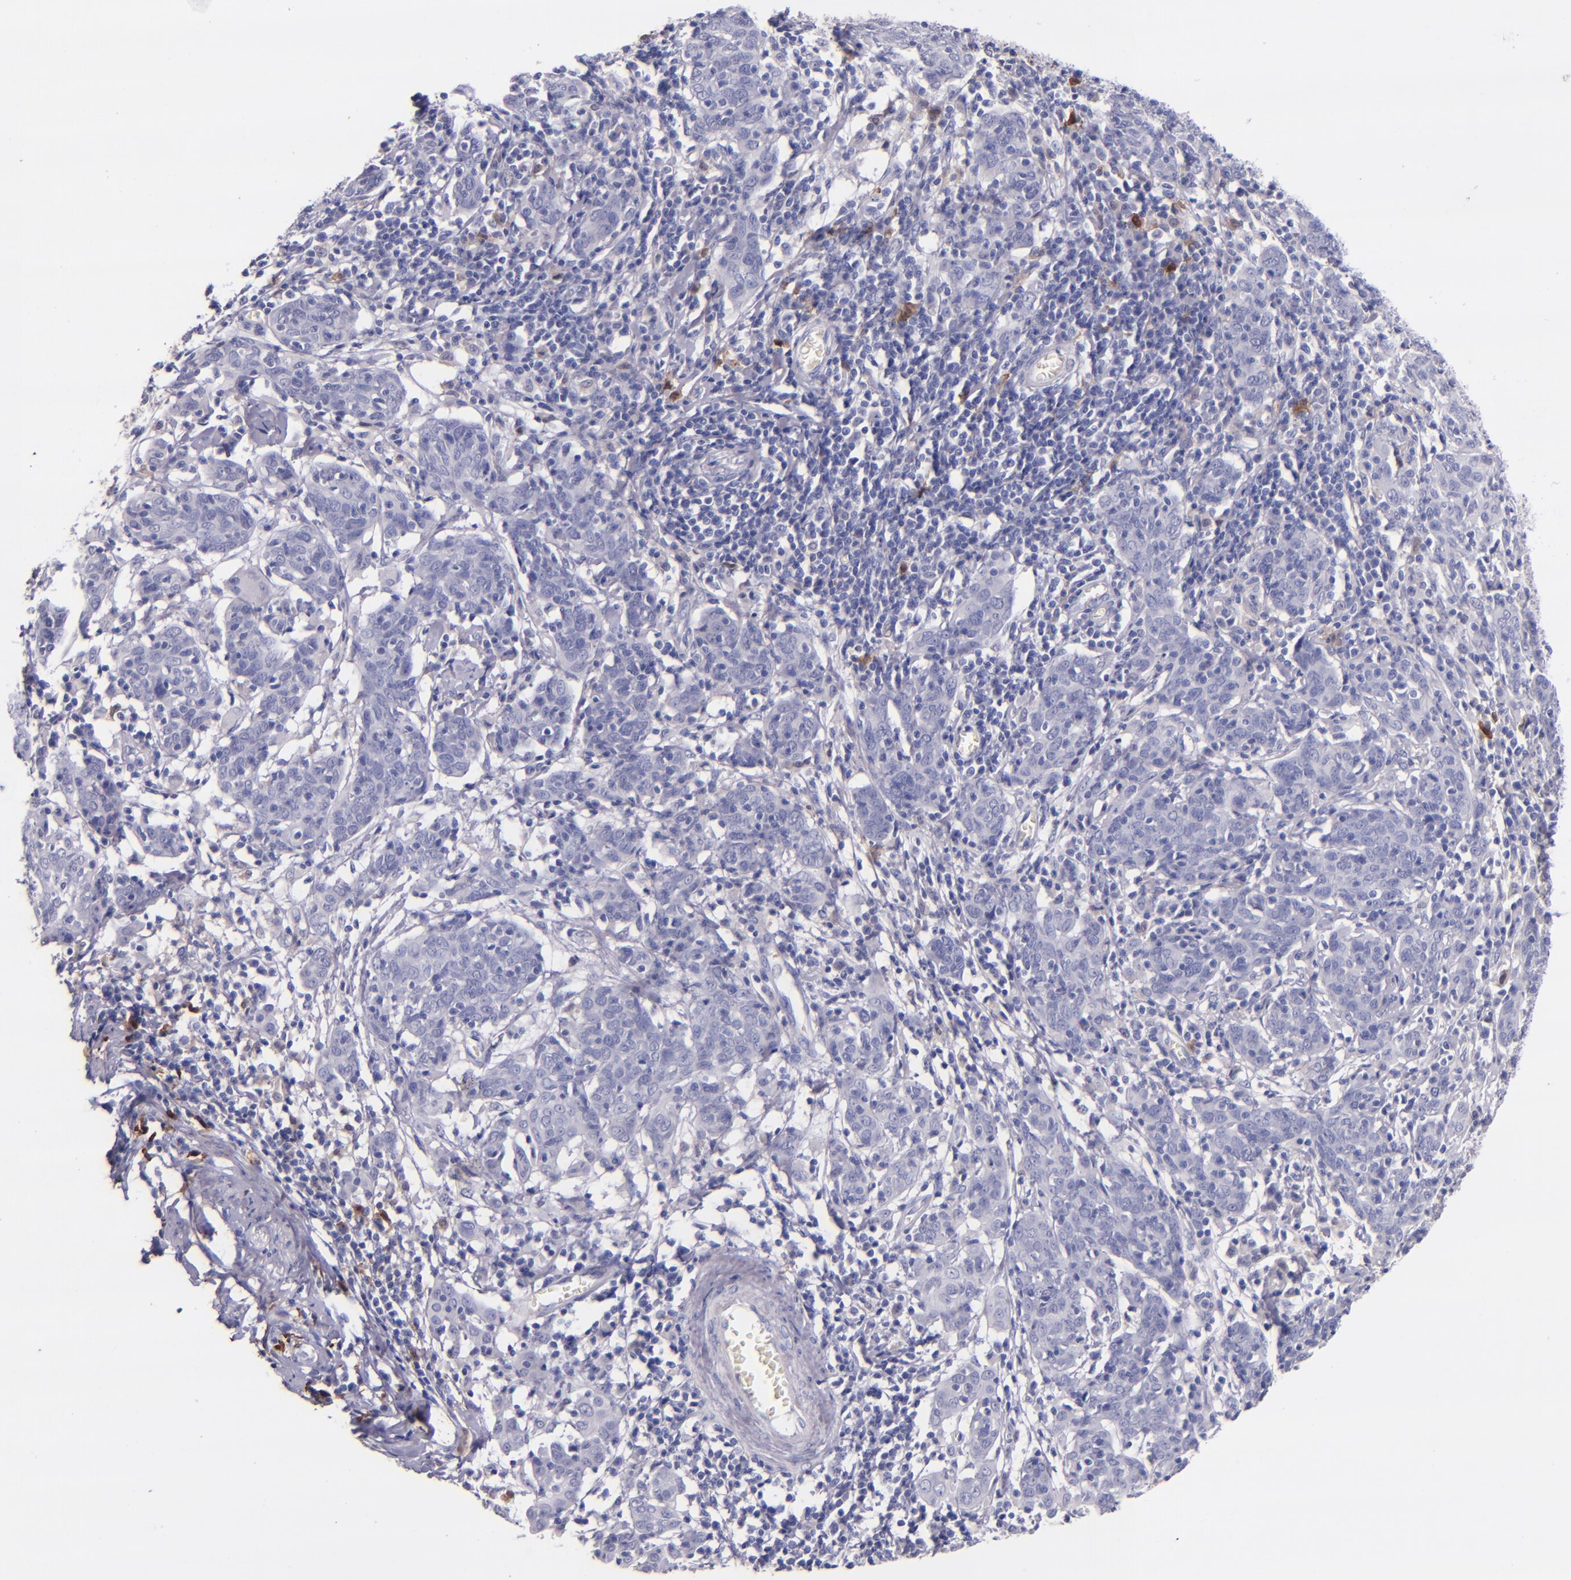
{"staining": {"intensity": "negative", "quantity": "none", "location": "none"}, "tissue": "cervical cancer", "cell_type": "Tumor cells", "image_type": "cancer", "snomed": [{"axis": "morphology", "description": "Normal tissue, NOS"}, {"axis": "morphology", "description": "Squamous cell carcinoma, NOS"}, {"axis": "topography", "description": "Cervix"}], "caption": "The immunohistochemistry histopathology image has no significant positivity in tumor cells of squamous cell carcinoma (cervical) tissue.", "gene": "F13A1", "patient": {"sex": "female", "age": 67}}